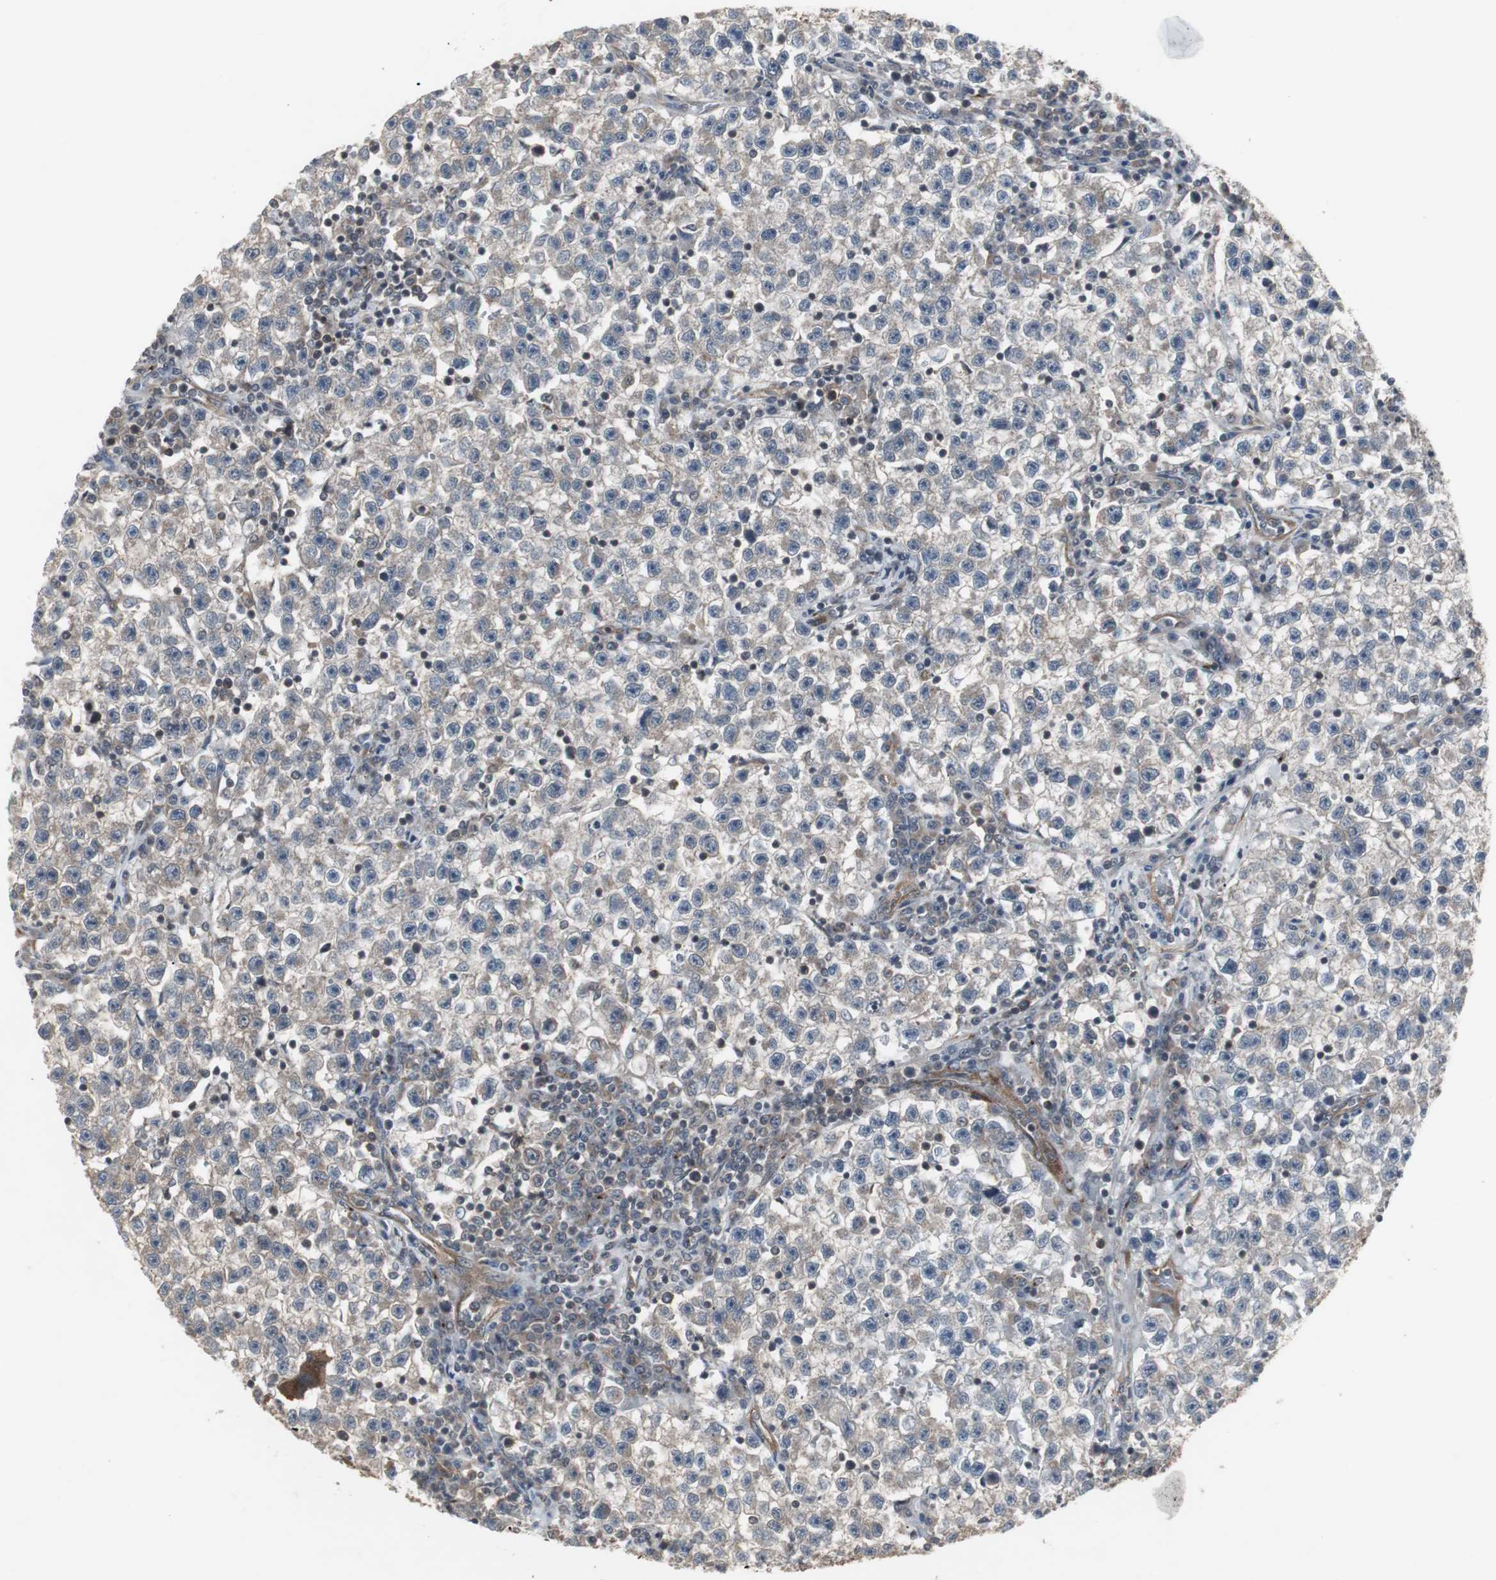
{"staining": {"intensity": "weak", "quantity": "25%-75%", "location": "cytoplasmic/membranous"}, "tissue": "testis cancer", "cell_type": "Tumor cells", "image_type": "cancer", "snomed": [{"axis": "morphology", "description": "Seminoma, NOS"}, {"axis": "topography", "description": "Testis"}], "caption": "Testis cancer (seminoma) was stained to show a protein in brown. There is low levels of weak cytoplasmic/membranous positivity in about 25%-75% of tumor cells.", "gene": "ATP2B2", "patient": {"sex": "male", "age": 22}}